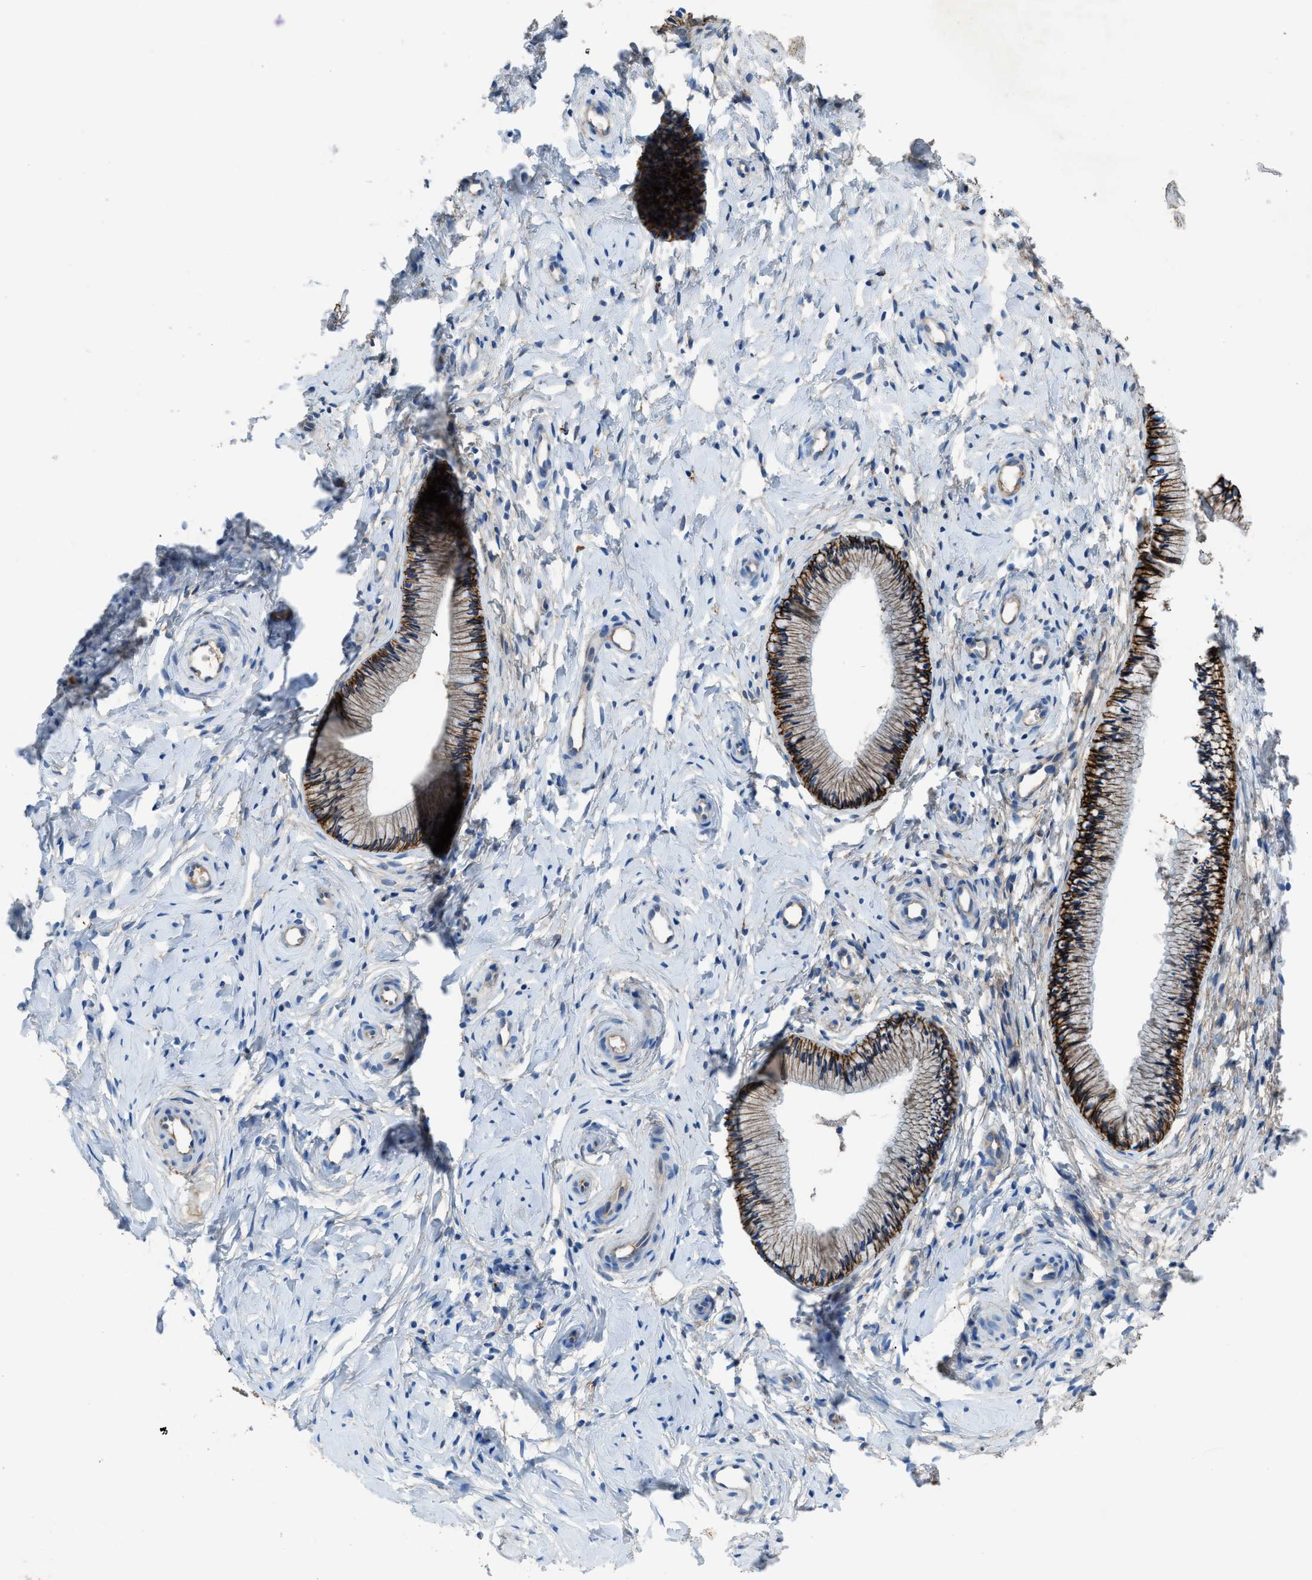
{"staining": {"intensity": "strong", "quantity": ">75%", "location": "cytoplasmic/membranous"}, "tissue": "cervix", "cell_type": "Glandular cells", "image_type": "normal", "snomed": [{"axis": "morphology", "description": "Normal tissue, NOS"}, {"axis": "topography", "description": "Cervix"}], "caption": "The micrograph displays staining of normal cervix, revealing strong cytoplasmic/membranous protein expression (brown color) within glandular cells. (brown staining indicates protein expression, while blue staining denotes nuclei).", "gene": "PTGFRN", "patient": {"sex": "female", "age": 39}}